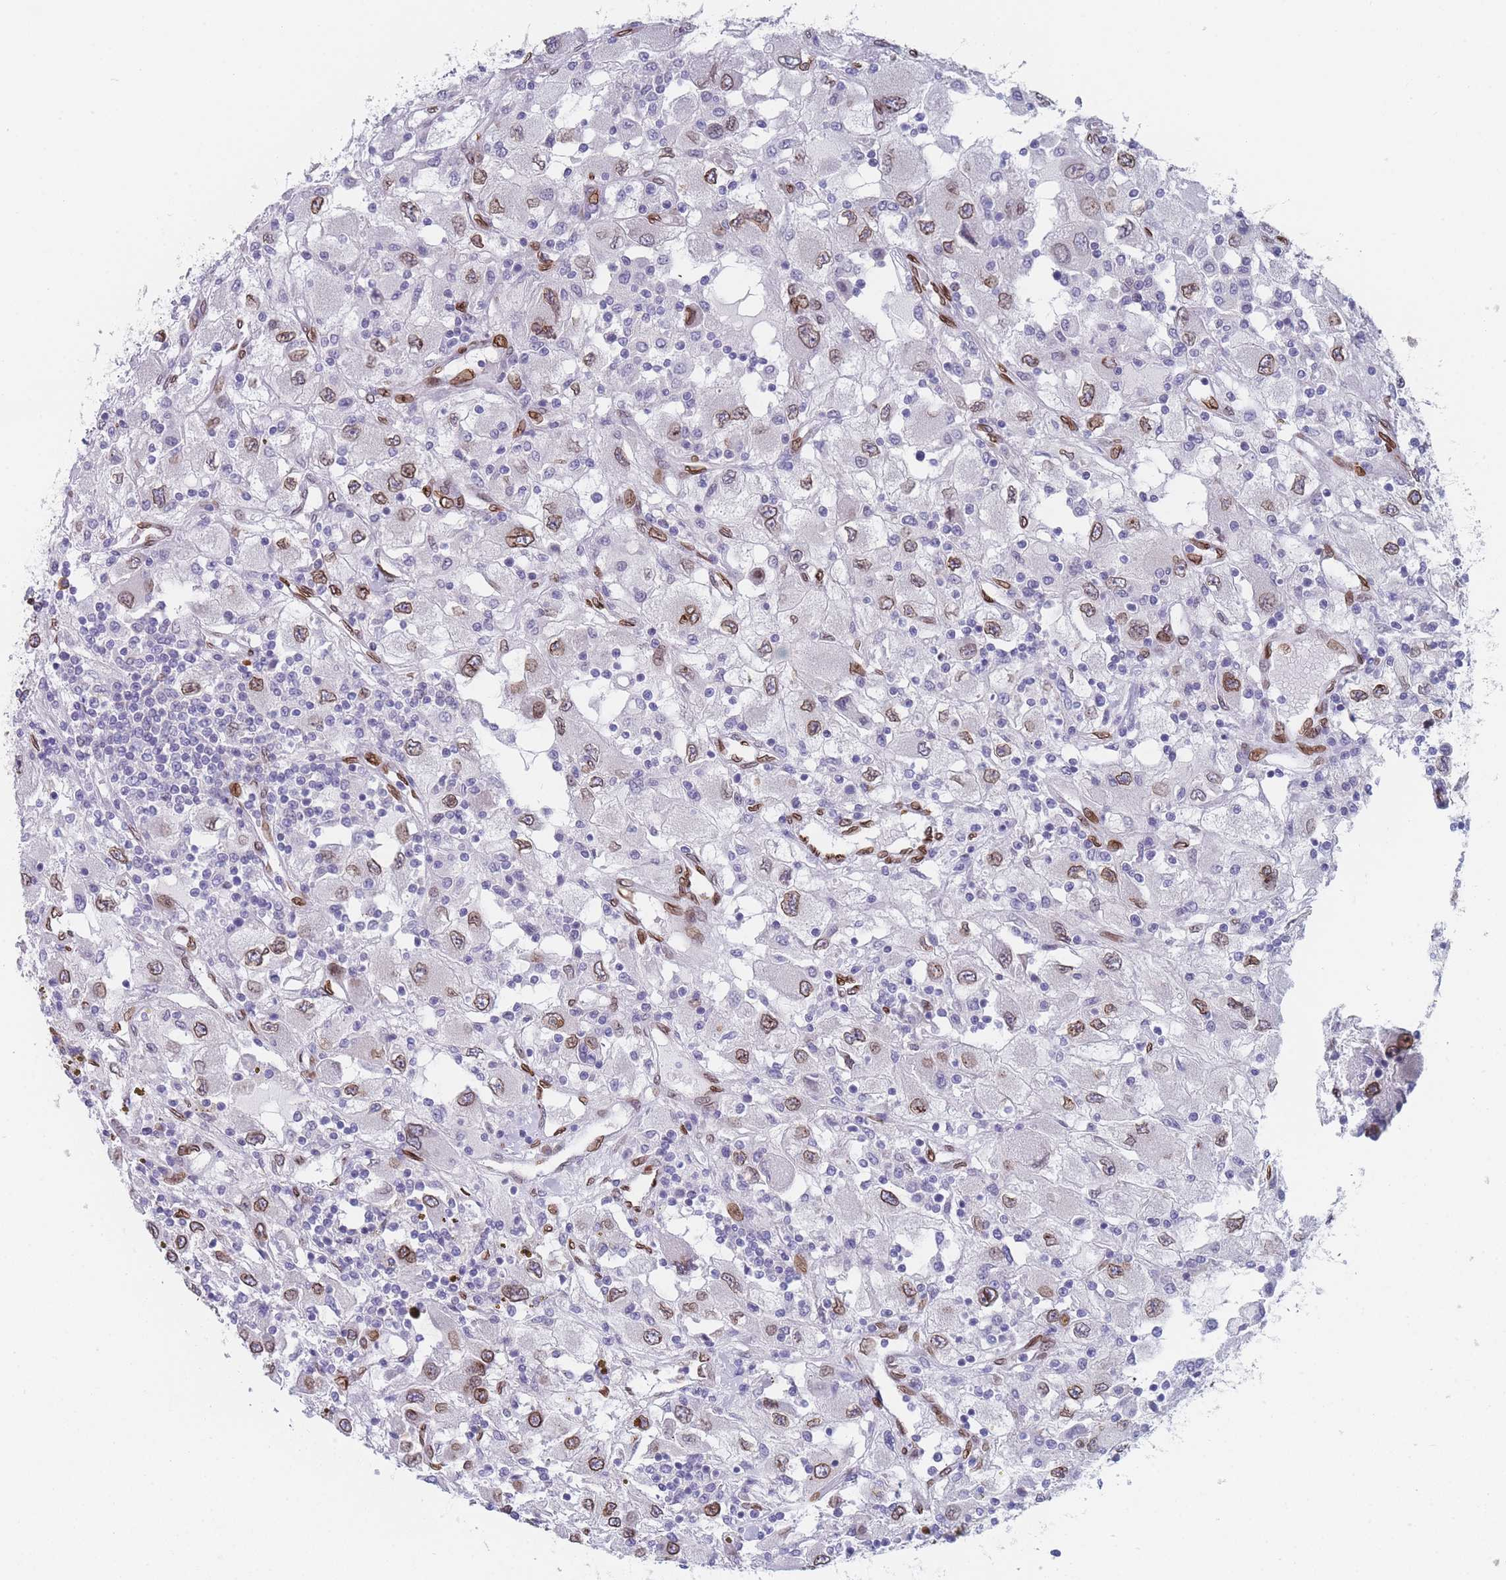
{"staining": {"intensity": "moderate", "quantity": "25%-75%", "location": "cytoplasmic/membranous,nuclear"}, "tissue": "renal cancer", "cell_type": "Tumor cells", "image_type": "cancer", "snomed": [{"axis": "morphology", "description": "Adenocarcinoma, NOS"}, {"axis": "topography", "description": "Kidney"}], "caption": "Immunohistochemistry (IHC) image of renal adenocarcinoma stained for a protein (brown), which shows medium levels of moderate cytoplasmic/membranous and nuclear staining in about 25%-75% of tumor cells.", "gene": "ZBTB1", "patient": {"sex": "female", "age": 67}}